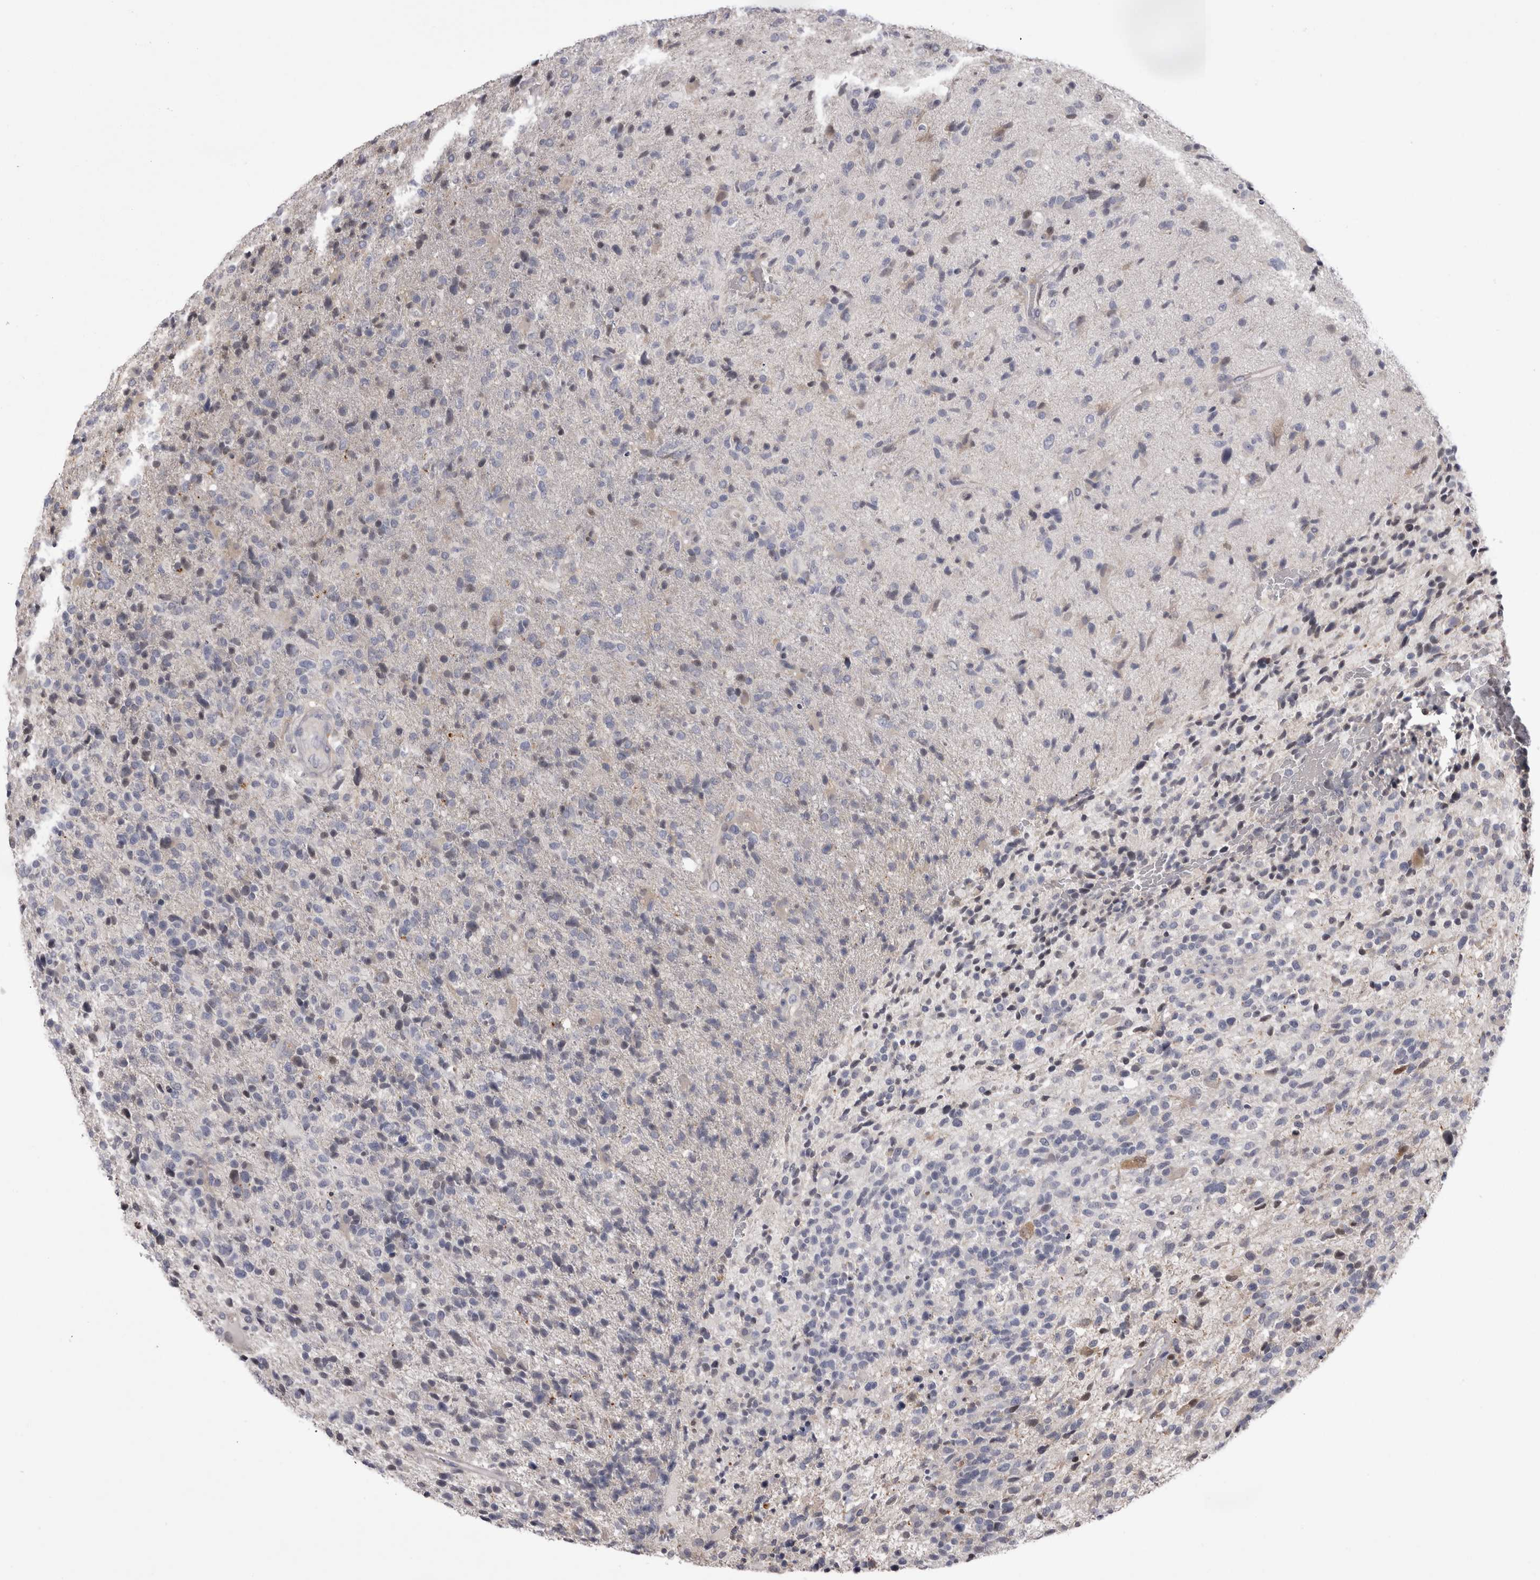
{"staining": {"intensity": "negative", "quantity": "none", "location": "none"}, "tissue": "glioma", "cell_type": "Tumor cells", "image_type": "cancer", "snomed": [{"axis": "morphology", "description": "Glioma, malignant, High grade"}, {"axis": "topography", "description": "Brain"}], "caption": "Immunohistochemistry photomicrograph of neoplastic tissue: glioma stained with DAB shows no significant protein staining in tumor cells.", "gene": "CHIC2", "patient": {"sex": "male", "age": 72}}